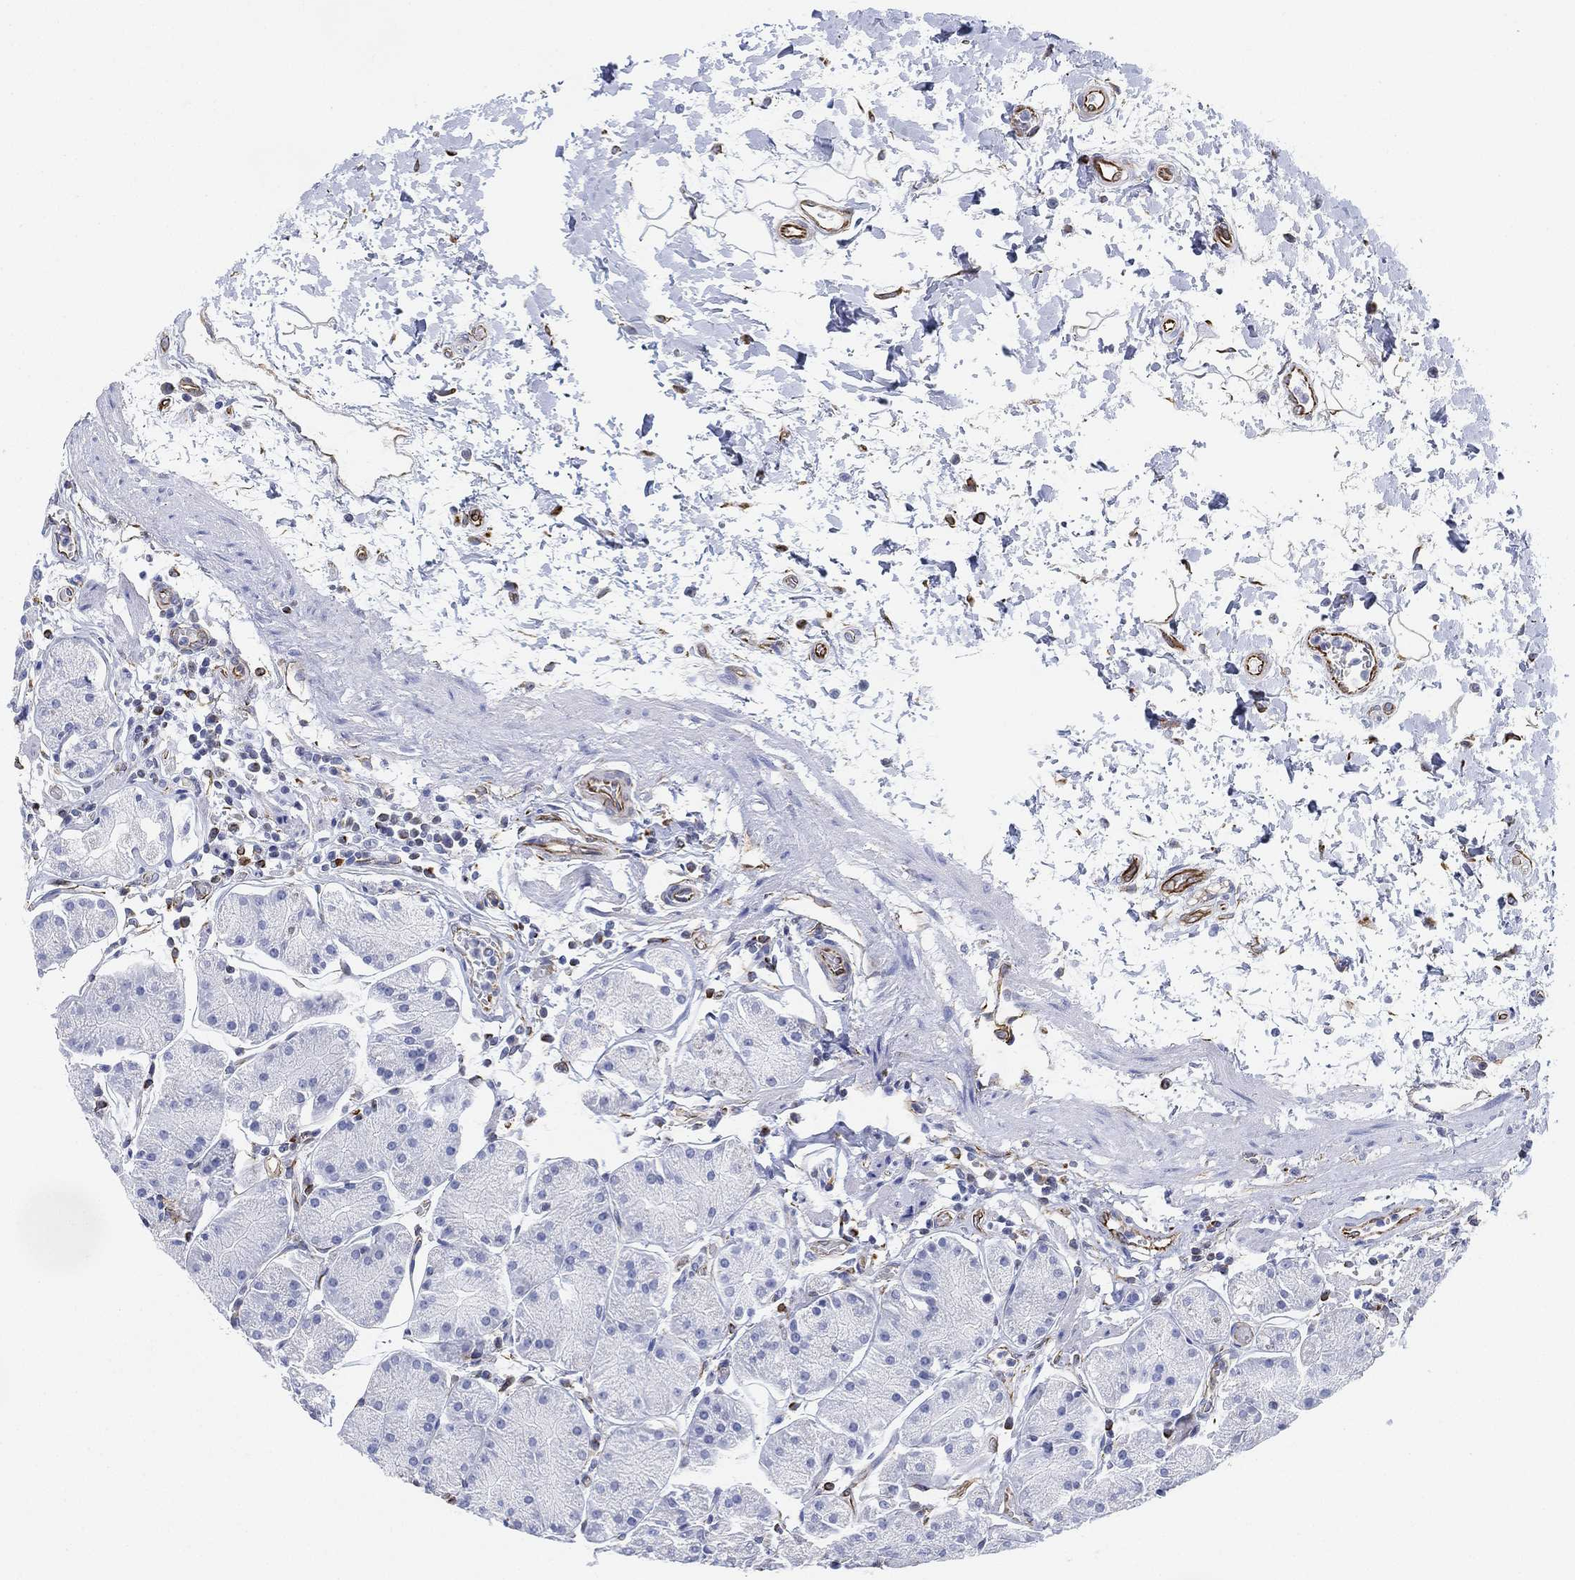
{"staining": {"intensity": "negative", "quantity": "none", "location": "none"}, "tissue": "stomach", "cell_type": "Glandular cells", "image_type": "normal", "snomed": [{"axis": "morphology", "description": "Normal tissue, NOS"}, {"axis": "topography", "description": "Stomach"}], "caption": "An IHC photomicrograph of benign stomach is shown. There is no staining in glandular cells of stomach.", "gene": "PSKH2", "patient": {"sex": "male", "age": 54}}